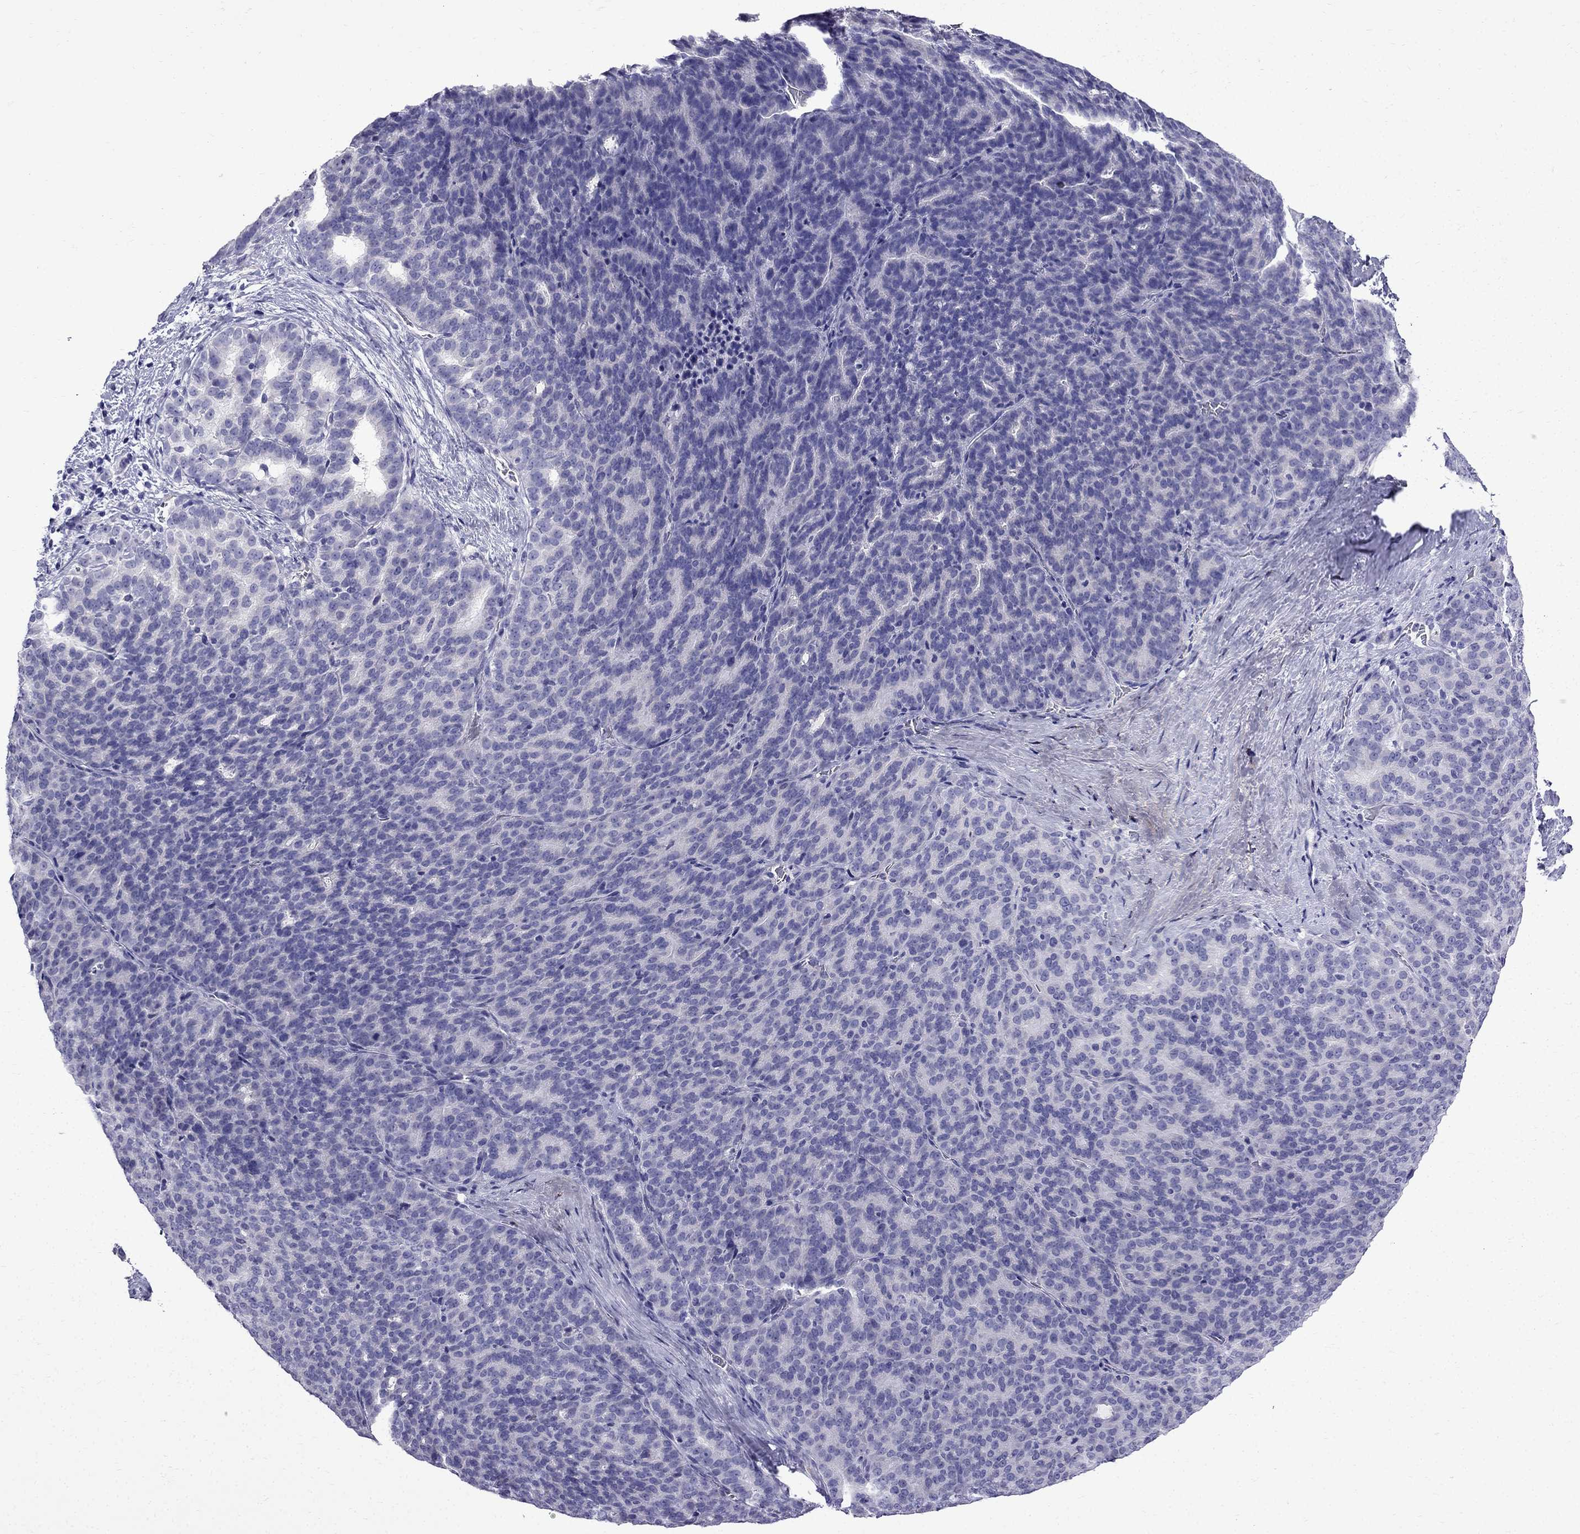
{"staining": {"intensity": "negative", "quantity": "none", "location": "none"}, "tissue": "liver cancer", "cell_type": "Tumor cells", "image_type": "cancer", "snomed": [{"axis": "morphology", "description": "Cholangiocarcinoma"}, {"axis": "topography", "description": "Liver"}], "caption": "Immunohistochemical staining of human liver cholangiocarcinoma reveals no significant positivity in tumor cells.", "gene": "ERC2", "patient": {"sex": "female", "age": 47}}